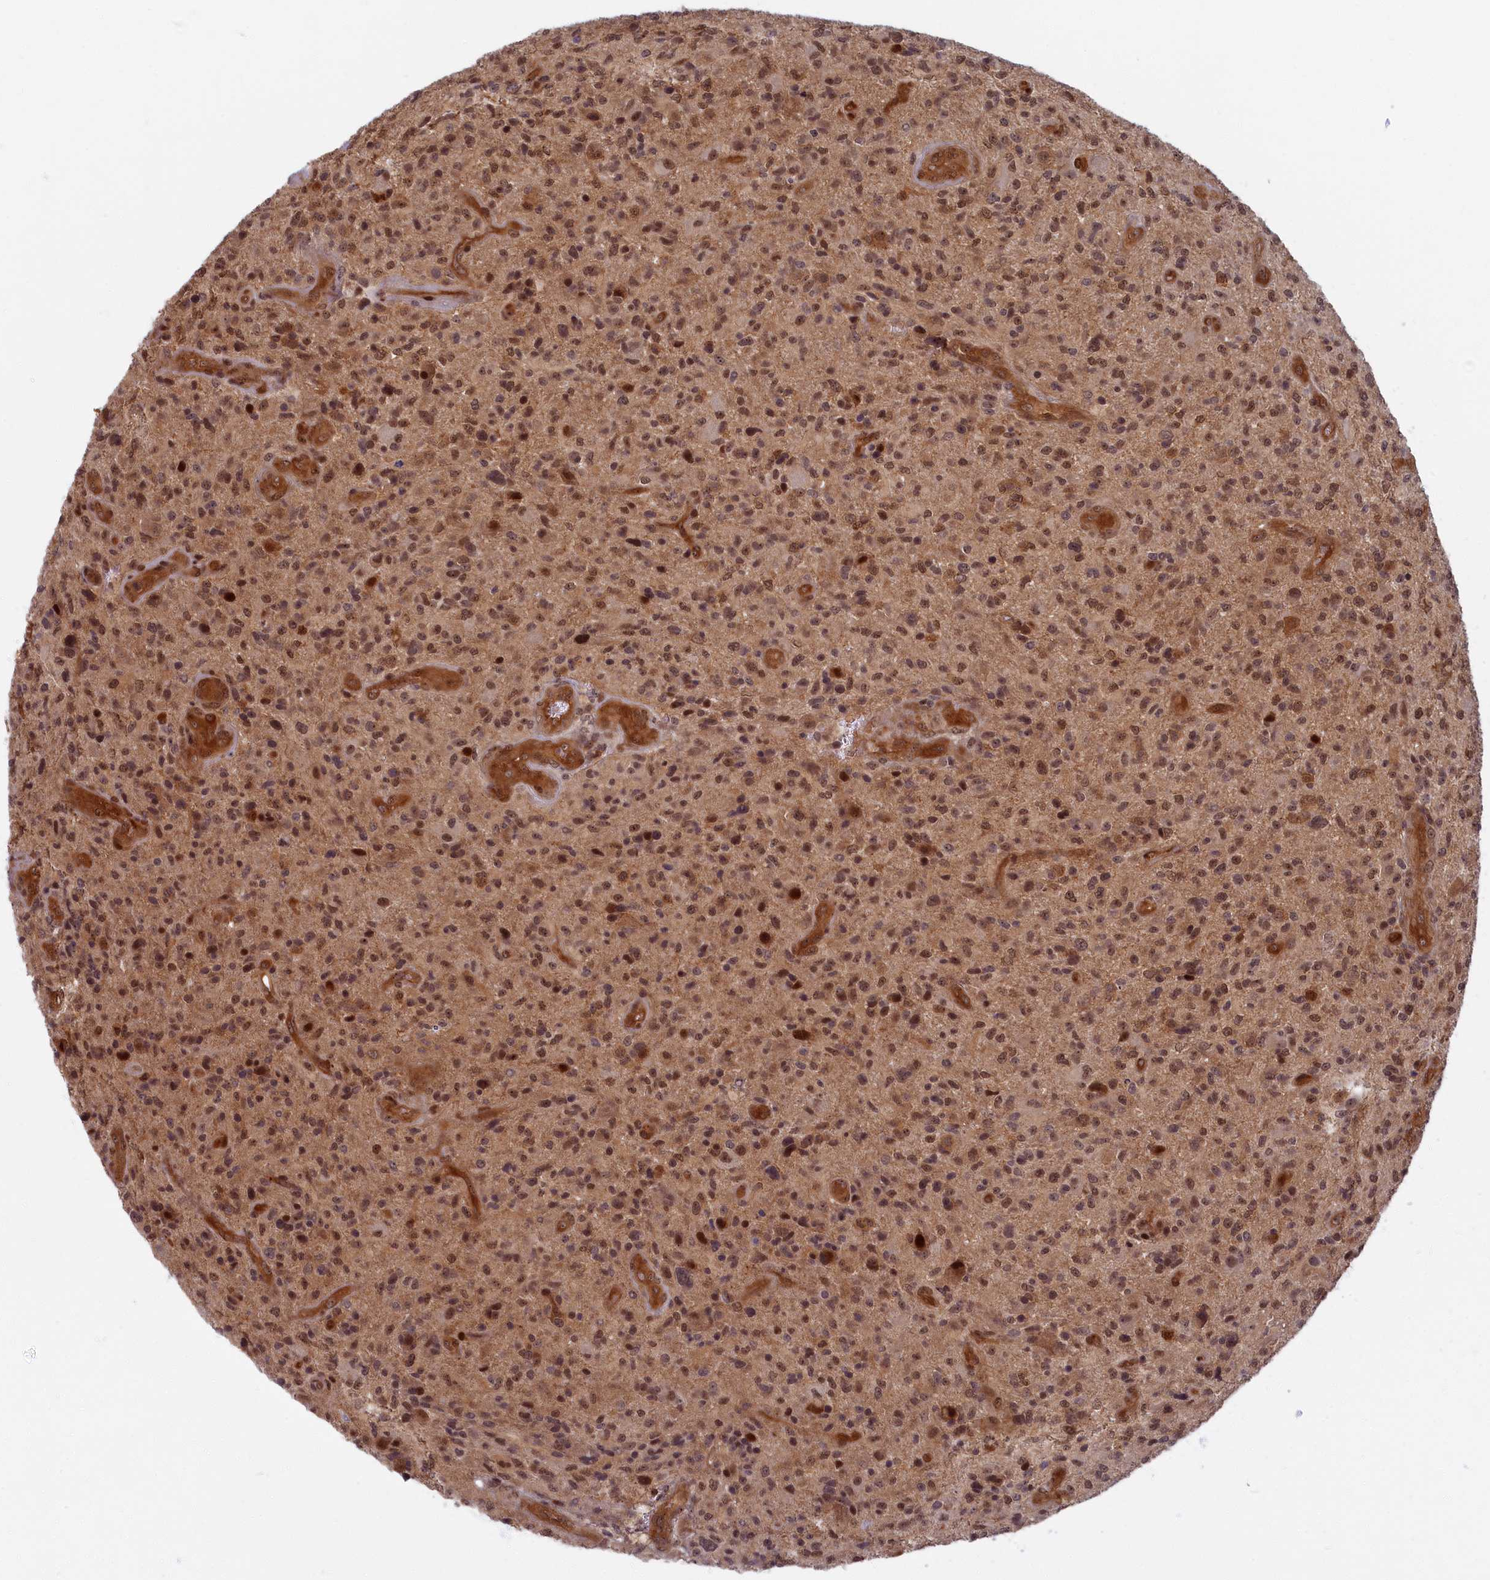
{"staining": {"intensity": "moderate", "quantity": ">75%", "location": "nuclear"}, "tissue": "glioma", "cell_type": "Tumor cells", "image_type": "cancer", "snomed": [{"axis": "morphology", "description": "Glioma, malignant, High grade"}, {"axis": "topography", "description": "Brain"}], "caption": "This histopathology image demonstrates IHC staining of human glioma, with medium moderate nuclear staining in about >75% of tumor cells.", "gene": "SNRK", "patient": {"sex": "male", "age": 47}}